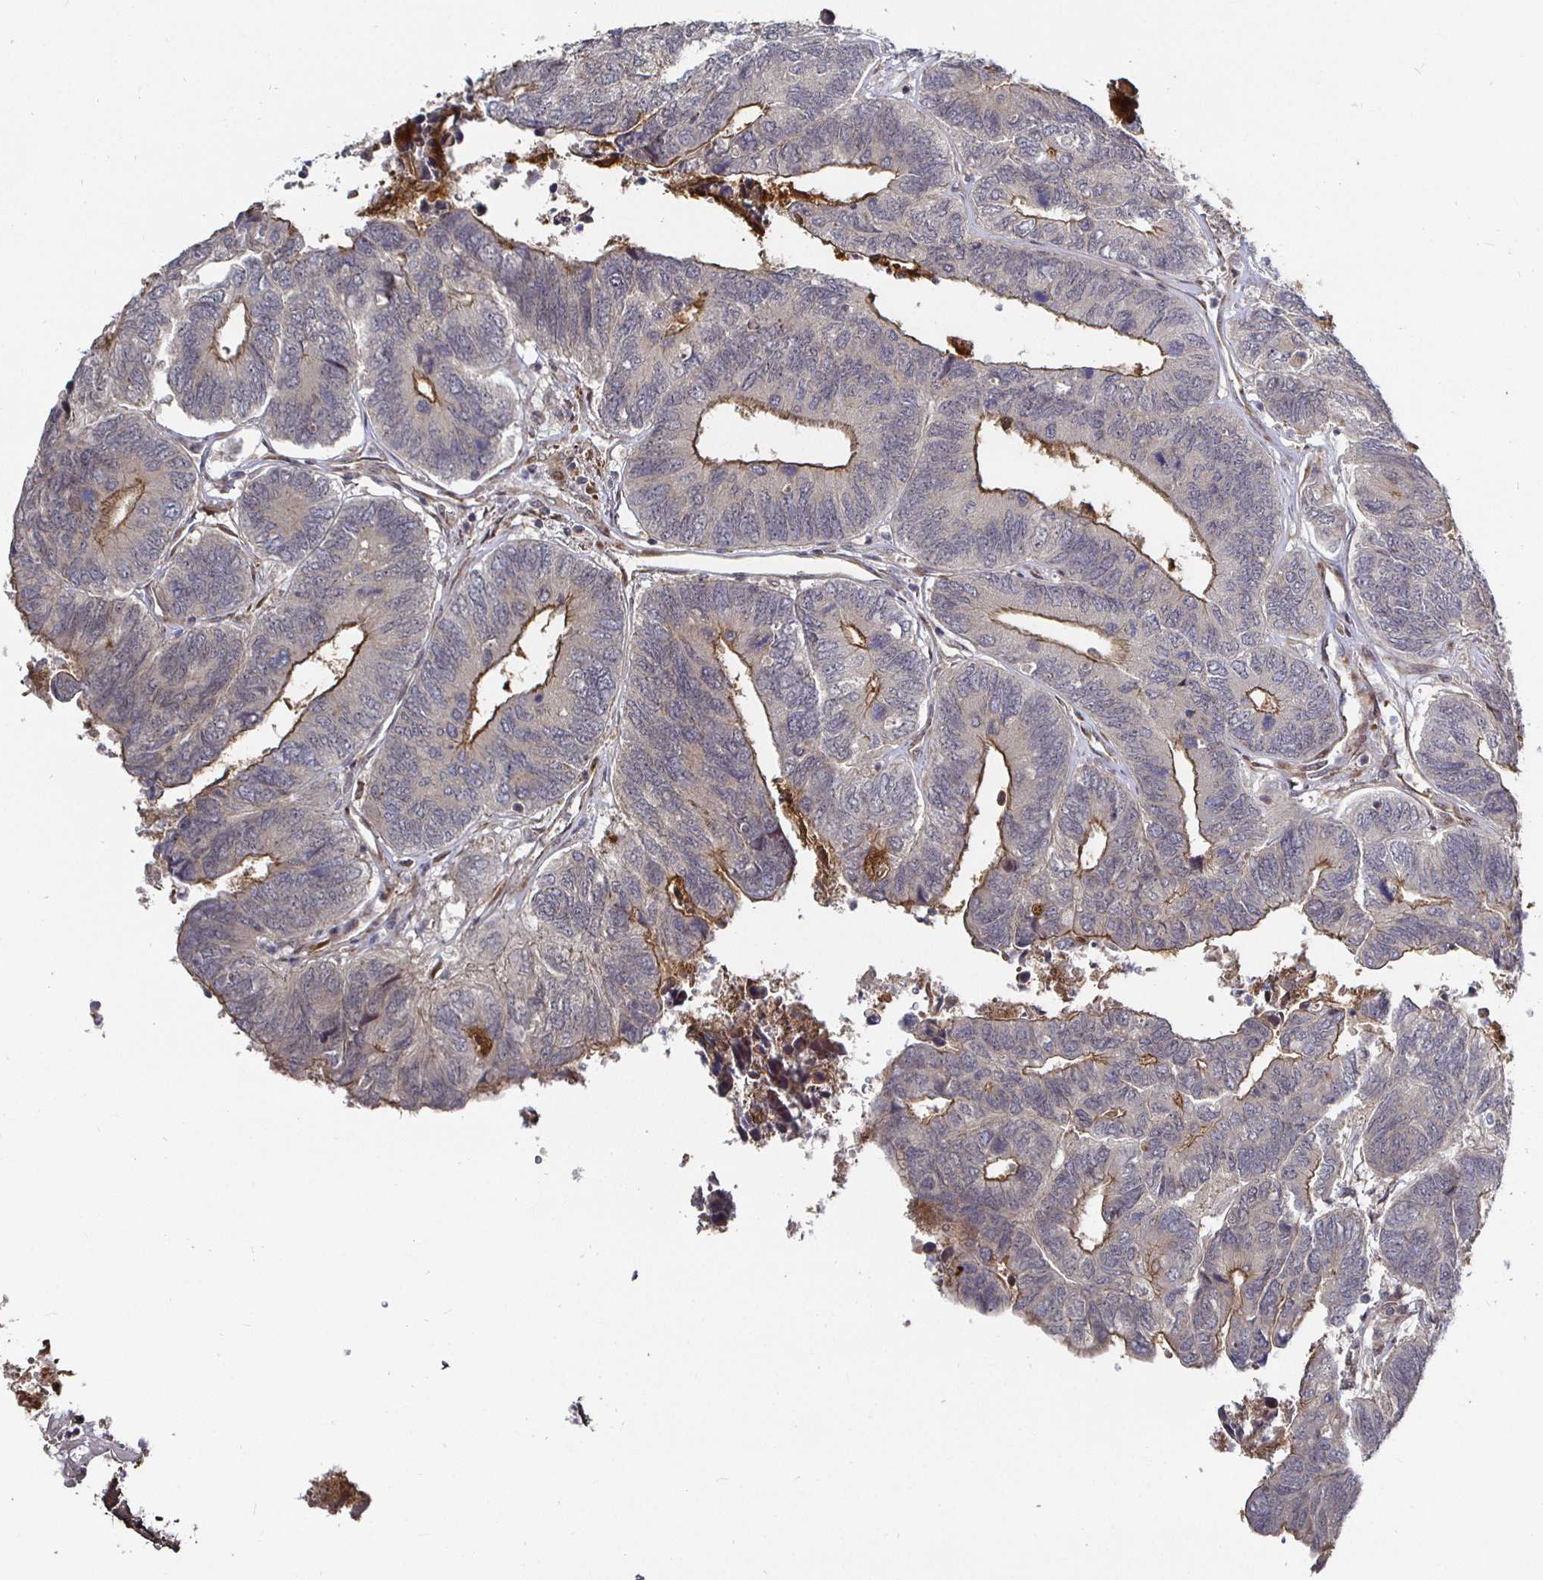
{"staining": {"intensity": "moderate", "quantity": "25%-75%", "location": "cytoplasmic/membranous"}, "tissue": "colorectal cancer", "cell_type": "Tumor cells", "image_type": "cancer", "snomed": [{"axis": "morphology", "description": "Adenocarcinoma, NOS"}, {"axis": "topography", "description": "Colon"}], "caption": "A brown stain labels moderate cytoplasmic/membranous staining of a protein in colorectal cancer (adenocarcinoma) tumor cells. (DAB IHC with brightfield microscopy, high magnification).", "gene": "TBKBP1", "patient": {"sex": "female", "age": 67}}